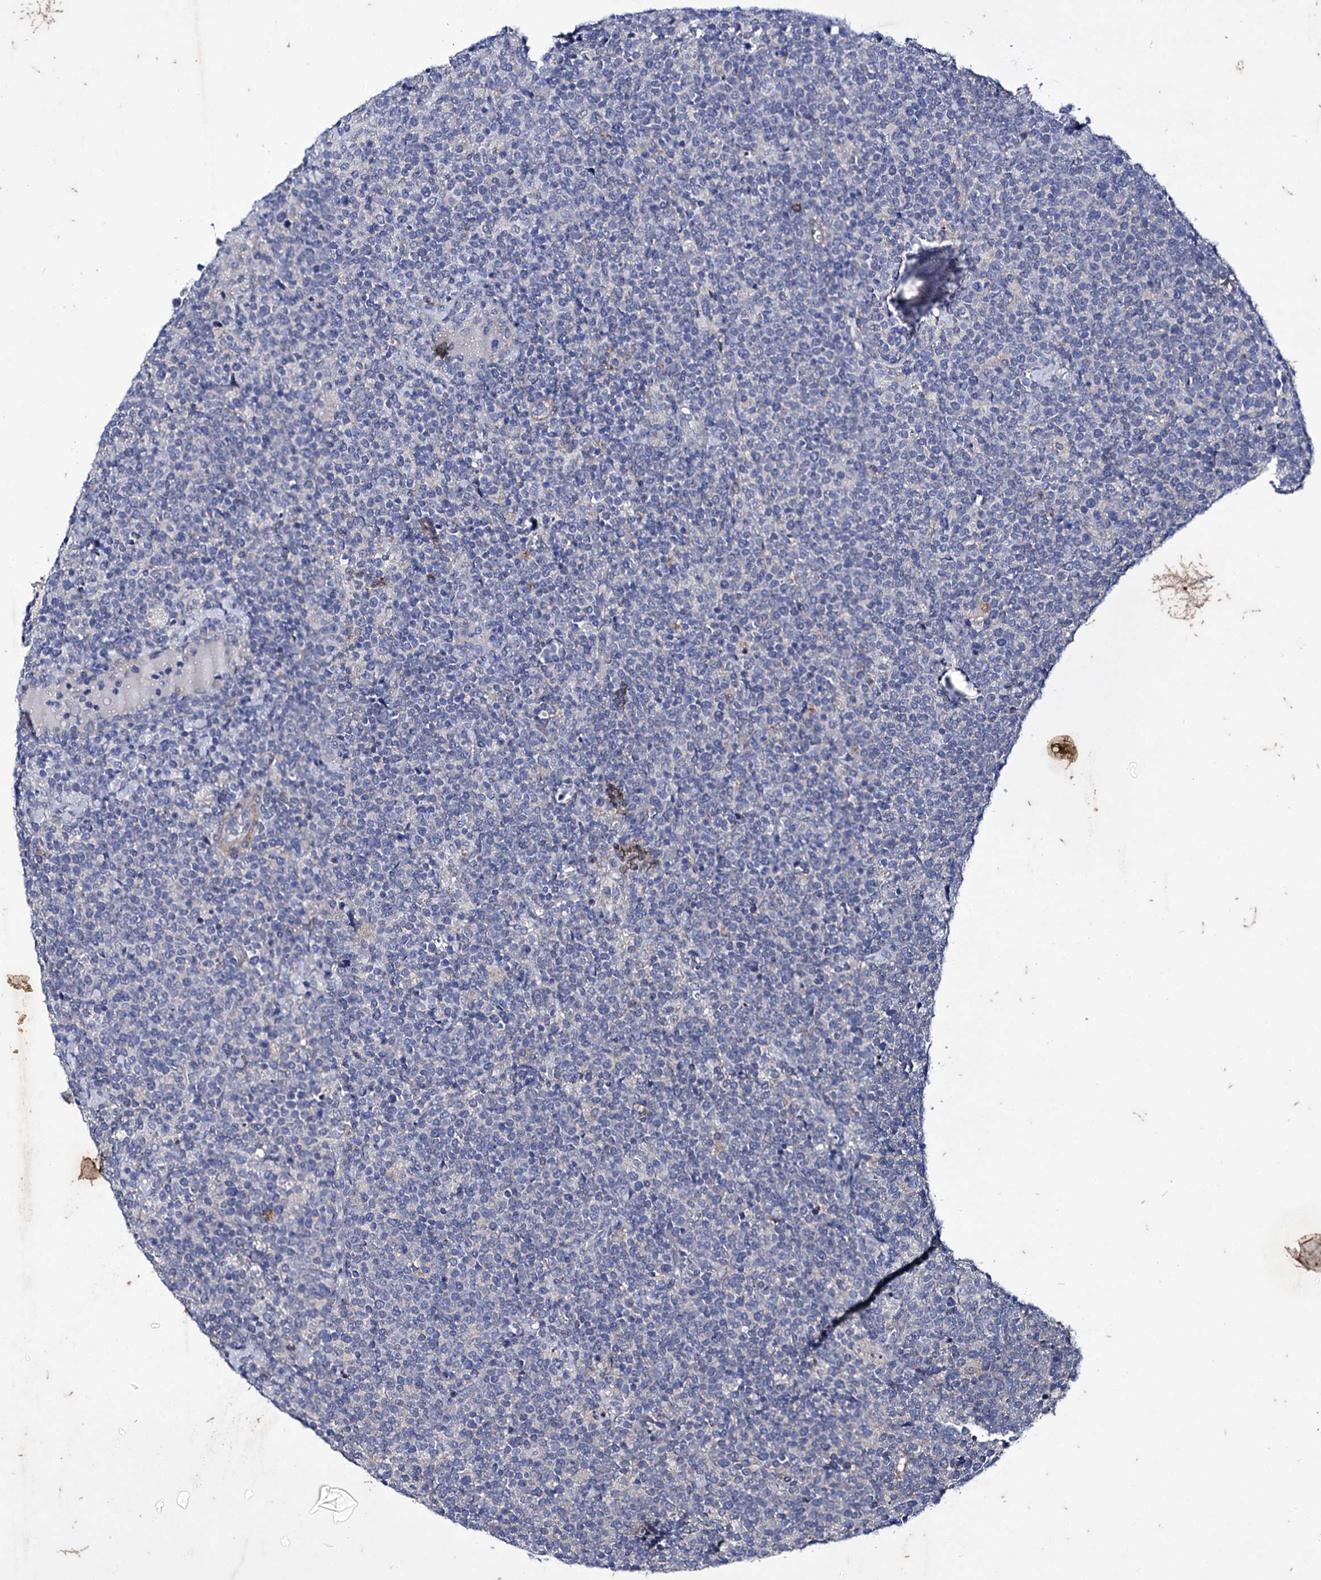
{"staining": {"intensity": "negative", "quantity": "none", "location": "none"}, "tissue": "lymphoma", "cell_type": "Tumor cells", "image_type": "cancer", "snomed": [{"axis": "morphology", "description": "Malignant lymphoma, non-Hodgkin's type, High grade"}, {"axis": "topography", "description": "Lymph node"}], "caption": "Image shows no protein staining in tumor cells of lymphoma tissue.", "gene": "AXL", "patient": {"sex": "male", "age": 61}}